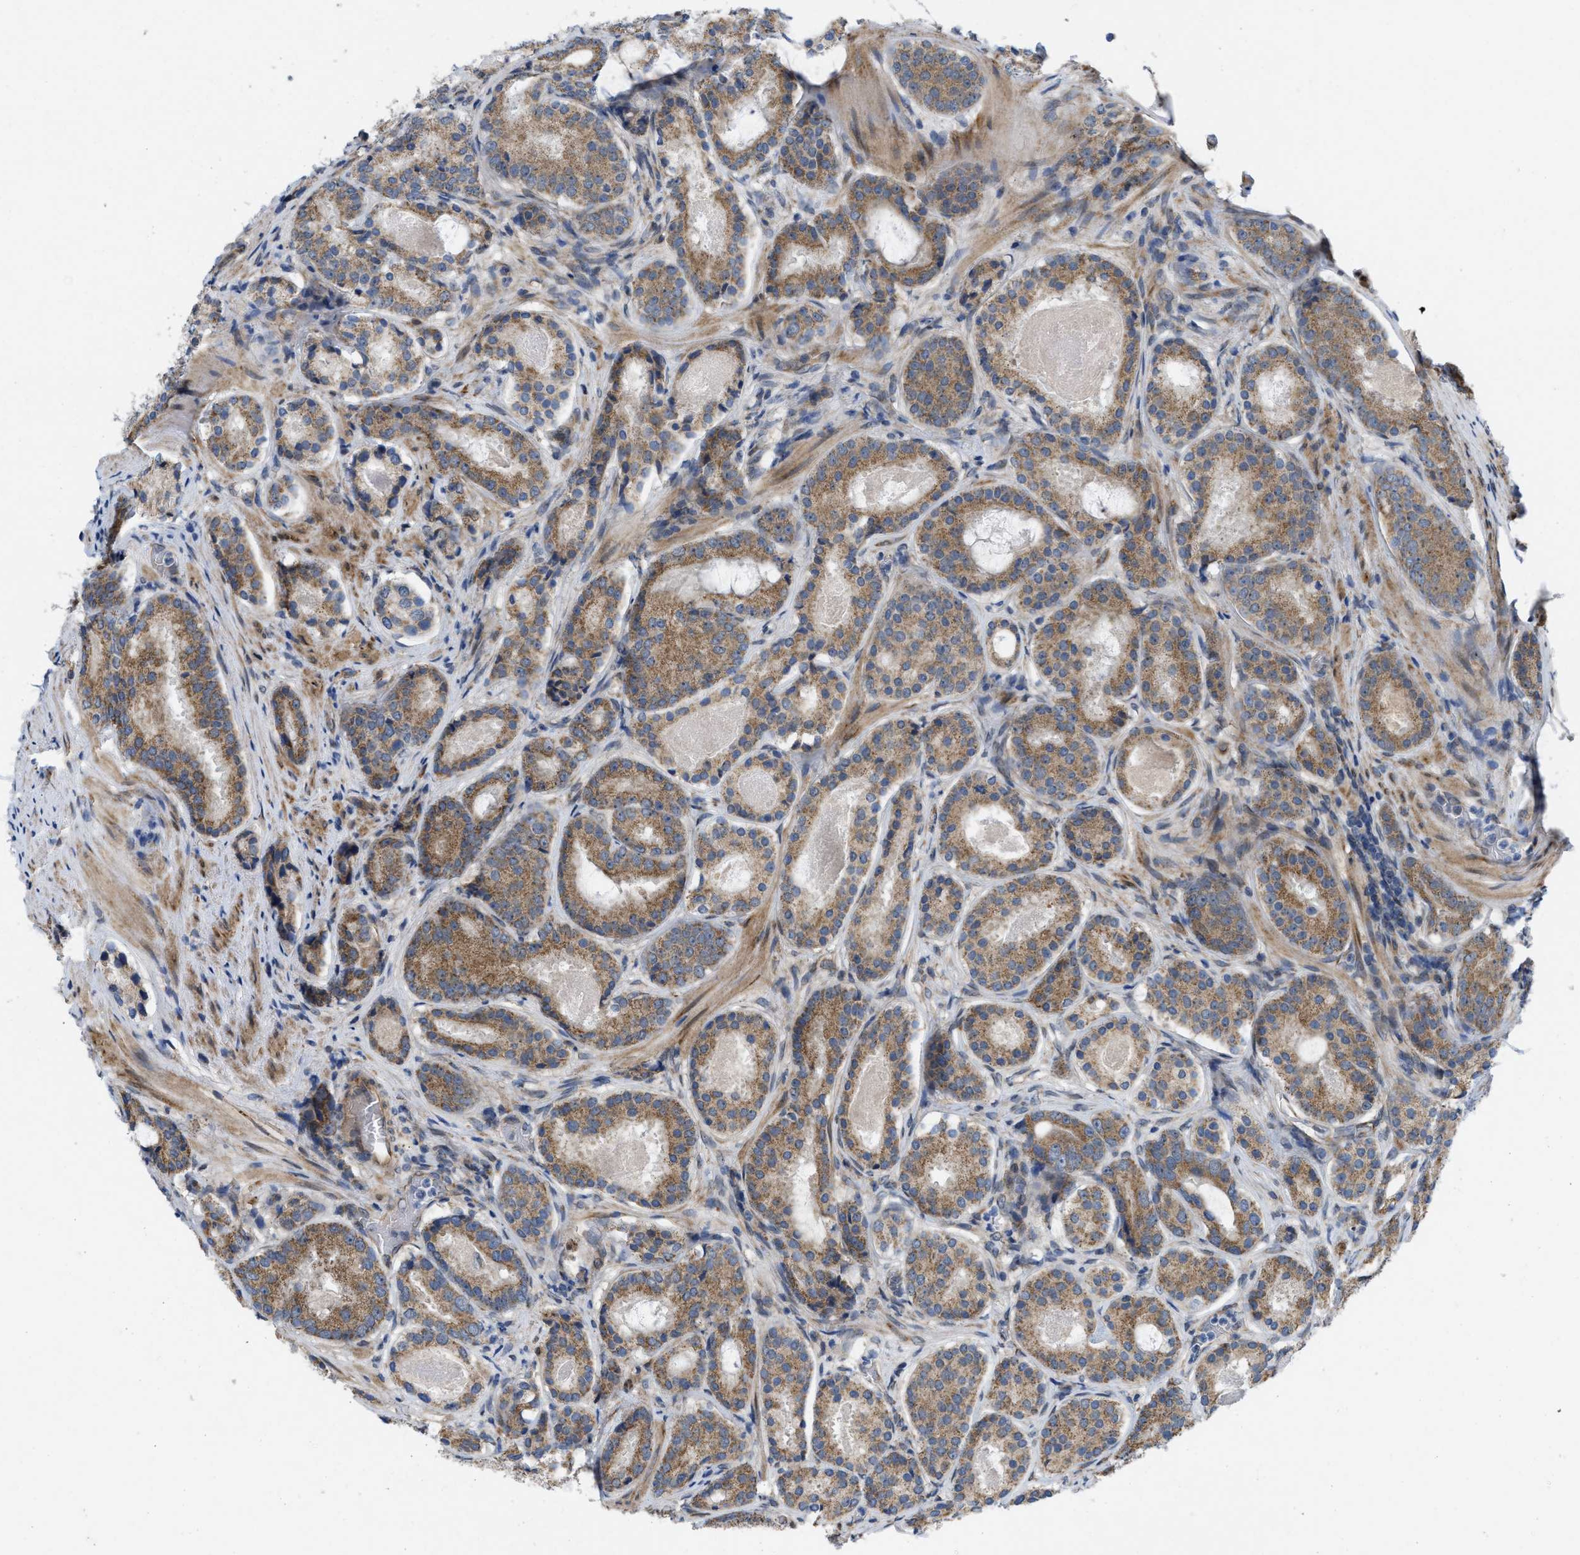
{"staining": {"intensity": "moderate", "quantity": ">75%", "location": "cytoplasmic/membranous"}, "tissue": "prostate cancer", "cell_type": "Tumor cells", "image_type": "cancer", "snomed": [{"axis": "morphology", "description": "Adenocarcinoma, Low grade"}, {"axis": "topography", "description": "Prostate"}], "caption": "Immunohistochemical staining of human low-grade adenocarcinoma (prostate) exhibits medium levels of moderate cytoplasmic/membranous expression in about >75% of tumor cells.", "gene": "EOGT", "patient": {"sex": "male", "age": 69}}